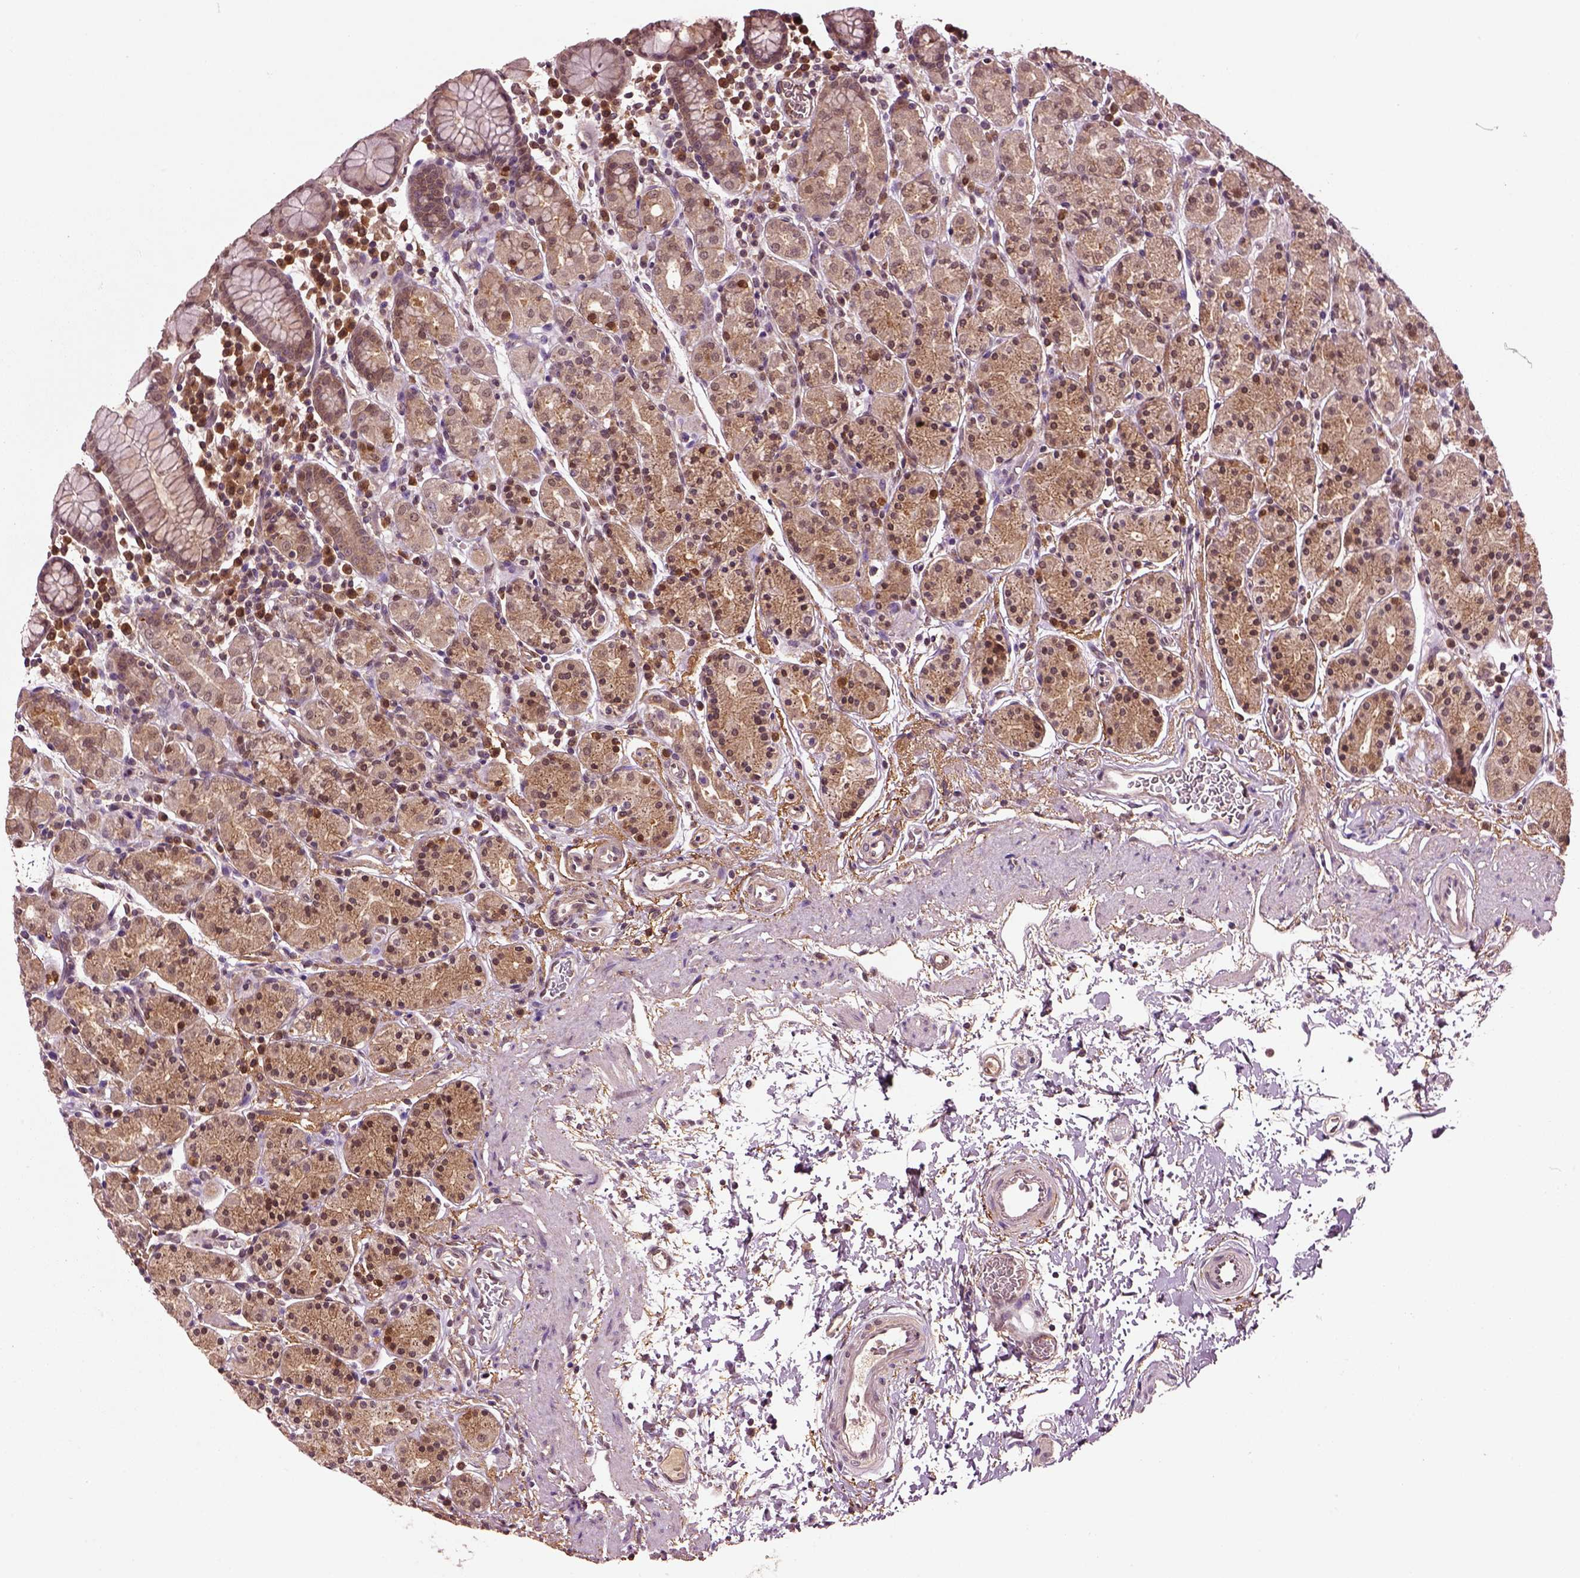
{"staining": {"intensity": "moderate", "quantity": ">75%", "location": "cytoplasmic/membranous"}, "tissue": "stomach", "cell_type": "Glandular cells", "image_type": "normal", "snomed": [{"axis": "morphology", "description": "Normal tissue, NOS"}, {"axis": "topography", "description": "Stomach, upper"}, {"axis": "topography", "description": "Stomach"}], "caption": "Protein staining of benign stomach shows moderate cytoplasmic/membranous positivity in approximately >75% of glandular cells.", "gene": "MDP1", "patient": {"sex": "male", "age": 62}}